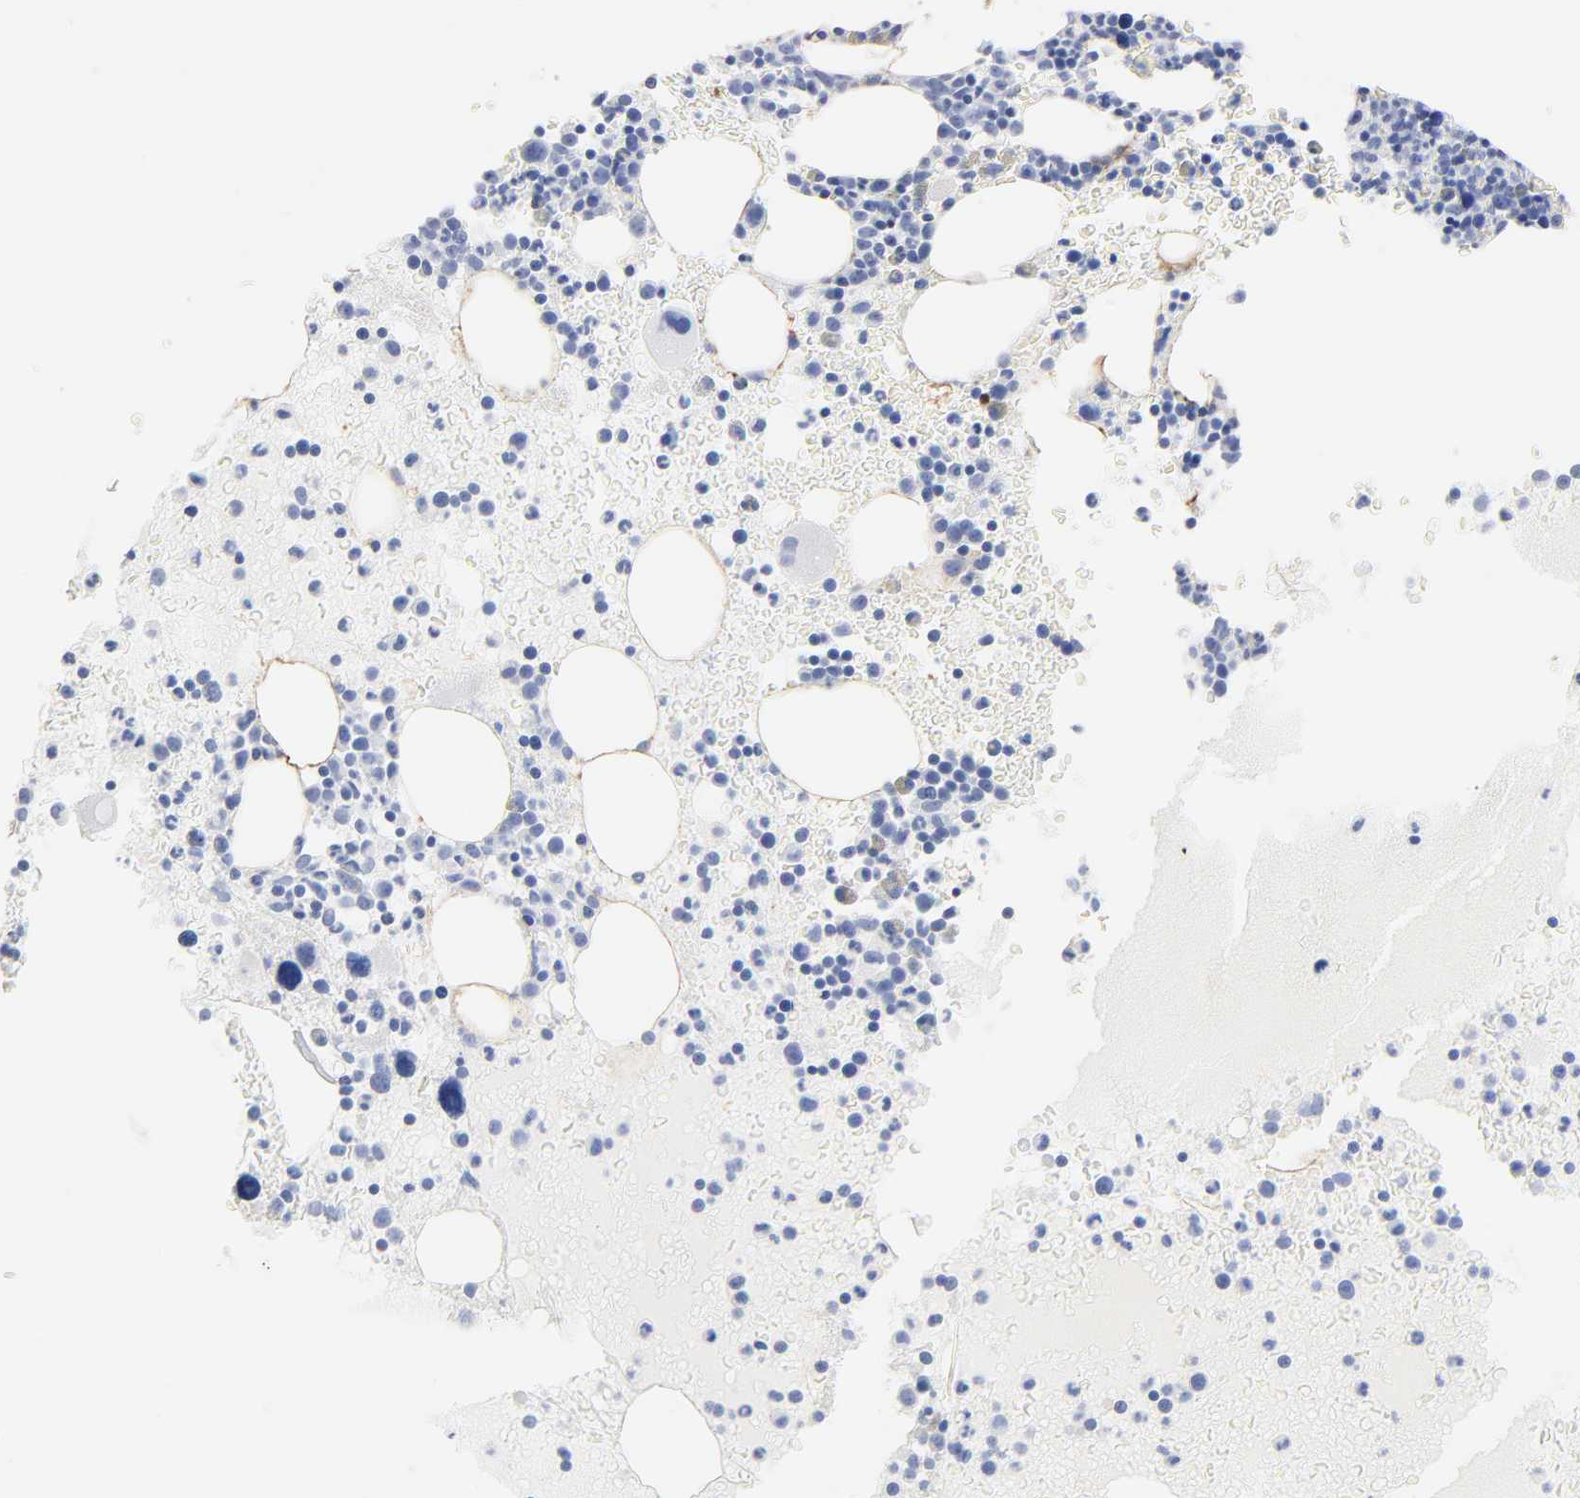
{"staining": {"intensity": "weak", "quantity": "<25%", "location": "cytoplasmic/membranous"}, "tissue": "bone marrow", "cell_type": "Hematopoietic cells", "image_type": "normal", "snomed": [{"axis": "morphology", "description": "Normal tissue, NOS"}, {"axis": "topography", "description": "Bone marrow"}], "caption": "IHC micrograph of benign bone marrow stained for a protein (brown), which exhibits no positivity in hematopoietic cells.", "gene": "AGTR1", "patient": {"sex": "male", "age": 68}}